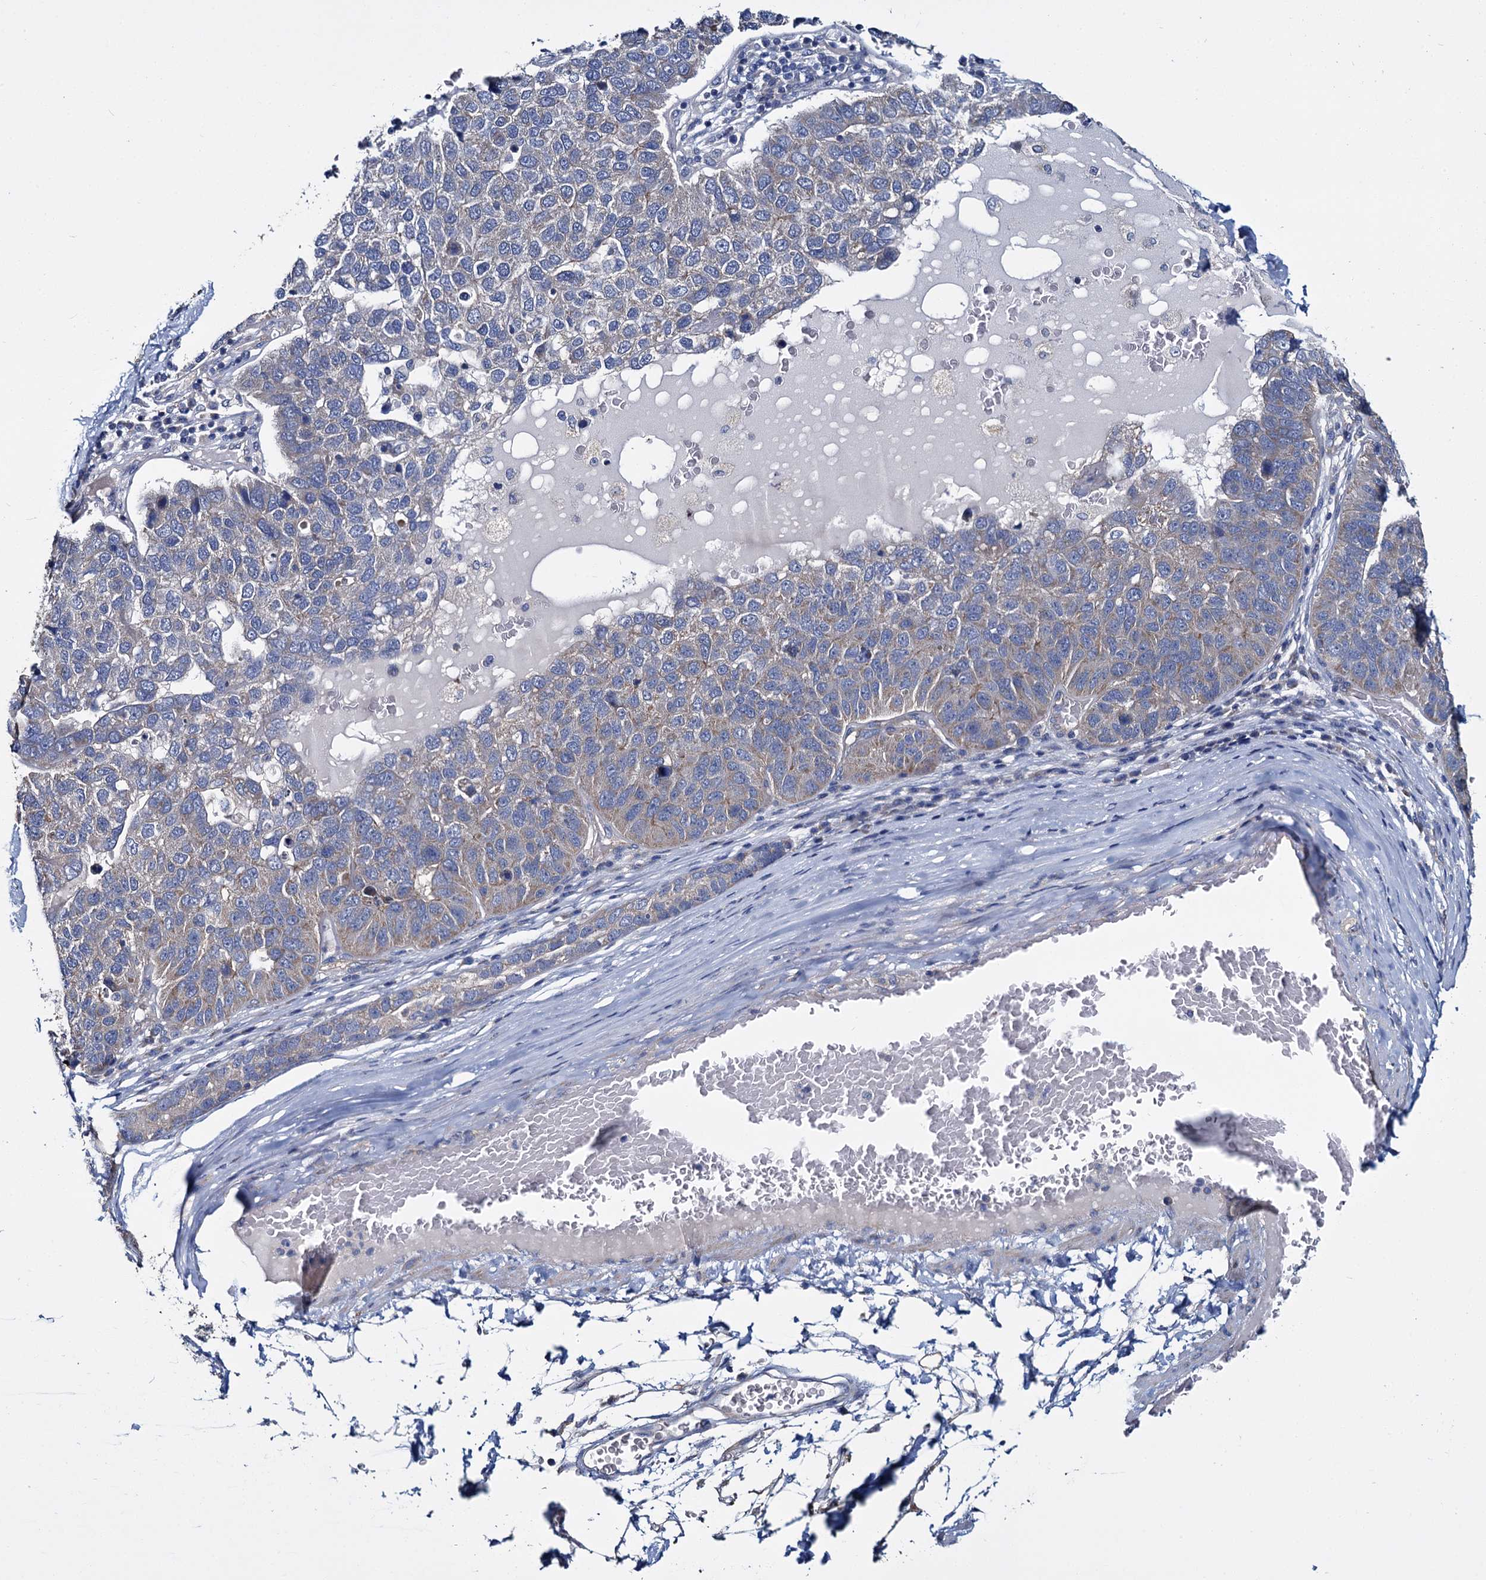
{"staining": {"intensity": "weak", "quantity": "25%-75%", "location": "cytoplasmic/membranous"}, "tissue": "pancreatic cancer", "cell_type": "Tumor cells", "image_type": "cancer", "snomed": [{"axis": "morphology", "description": "Adenocarcinoma, NOS"}, {"axis": "topography", "description": "Pancreas"}], "caption": "This photomicrograph displays immunohistochemistry staining of human pancreatic cancer, with low weak cytoplasmic/membranous positivity in approximately 25%-75% of tumor cells.", "gene": "CEP295", "patient": {"sex": "female", "age": 61}}